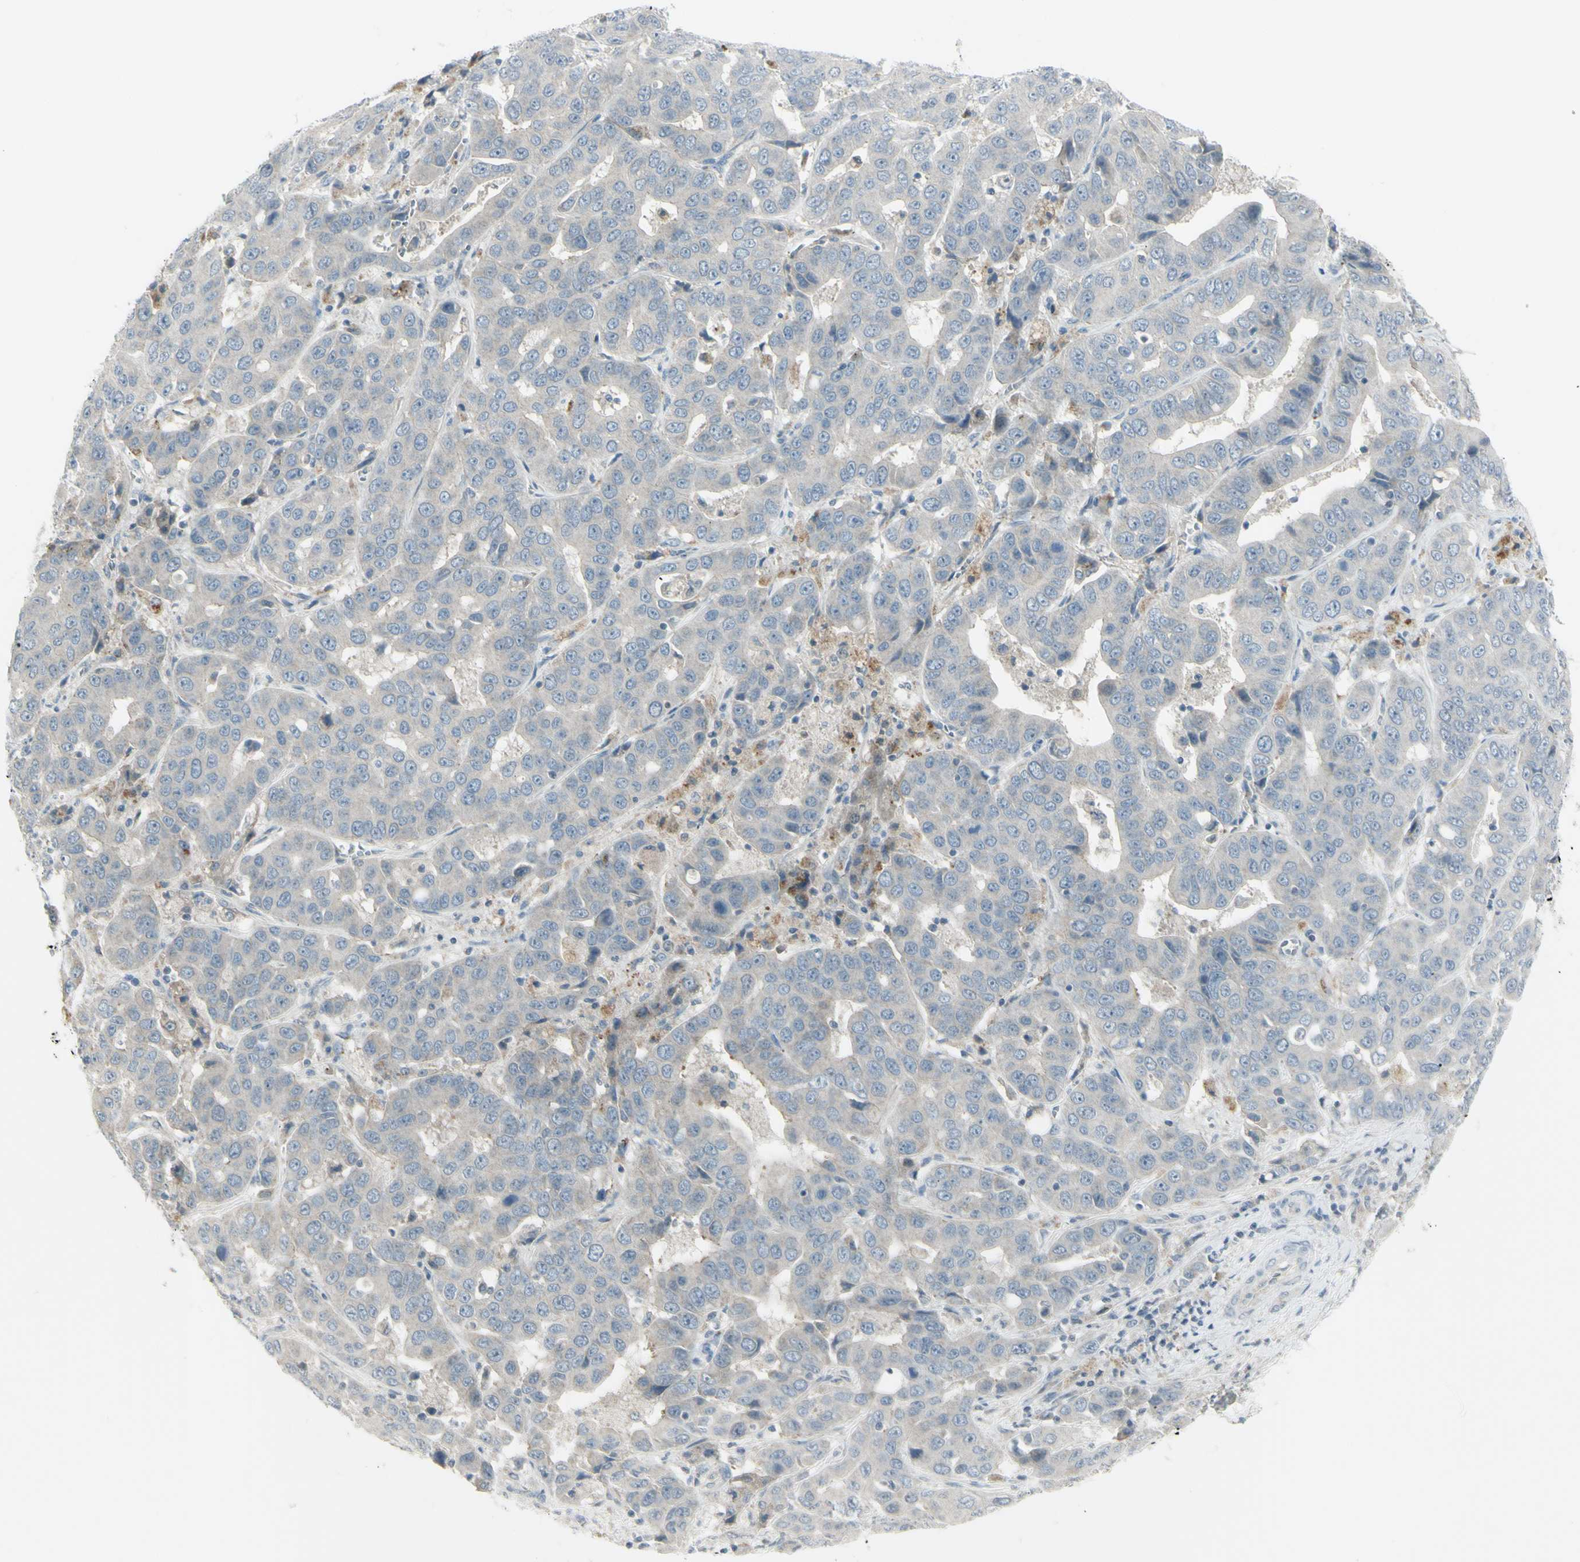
{"staining": {"intensity": "weak", "quantity": ">75%", "location": "cytoplasmic/membranous"}, "tissue": "liver cancer", "cell_type": "Tumor cells", "image_type": "cancer", "snomed": [{"axis": "morphology", "description": "Cholangiocarcinoma"}, {"axis": "topography", "description": "Liver"}], "caption": "Weak cytoplasmic/membranous staining for a protein is present in about >75% of tumor cells of liver cancer (cholangiocarcinoma) using immunohistochemistry (IHC).", "gene": "SH3GL2", "patient": {"sex": "female", "age": 52}}